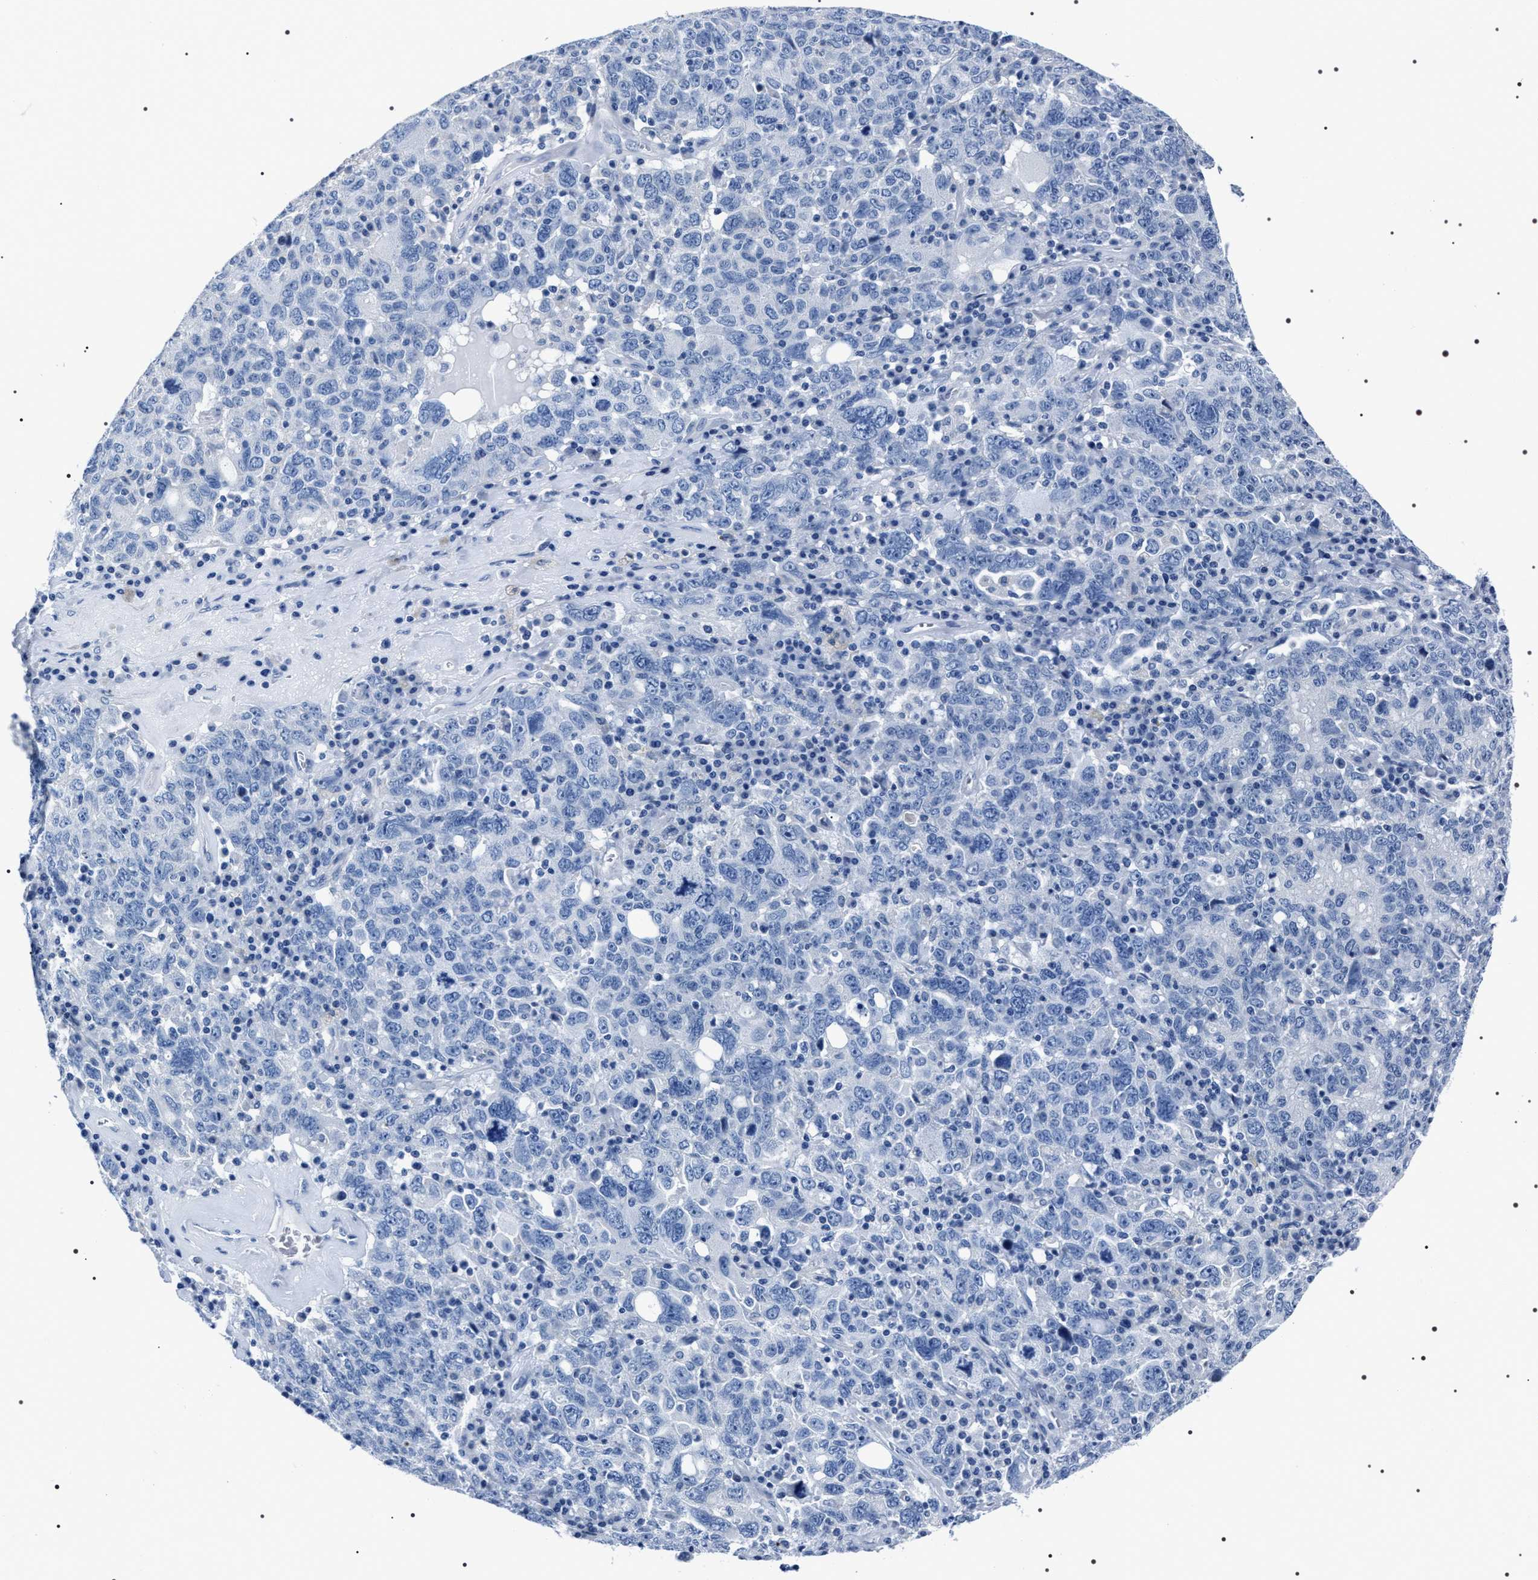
{"staining": {"intensity": "negative", "quantity": "none", "location": "none"}, "tissue": "ovarian cancer", "cell_type": "Tumor cells", "image_type": "cancer", "snomed": [{"axis": "morphology", "description": "Carcinoma, endometroid"}, {"axis": "topography", "description": "Ovary"}], "caption": "High power microscopy photomicrograph of an IHC micrograph of ovarian cancer, revealing no significant positivity in tumor cells.", "gene": "ADH4", "patient": {"sex": "female", "age": 62}}